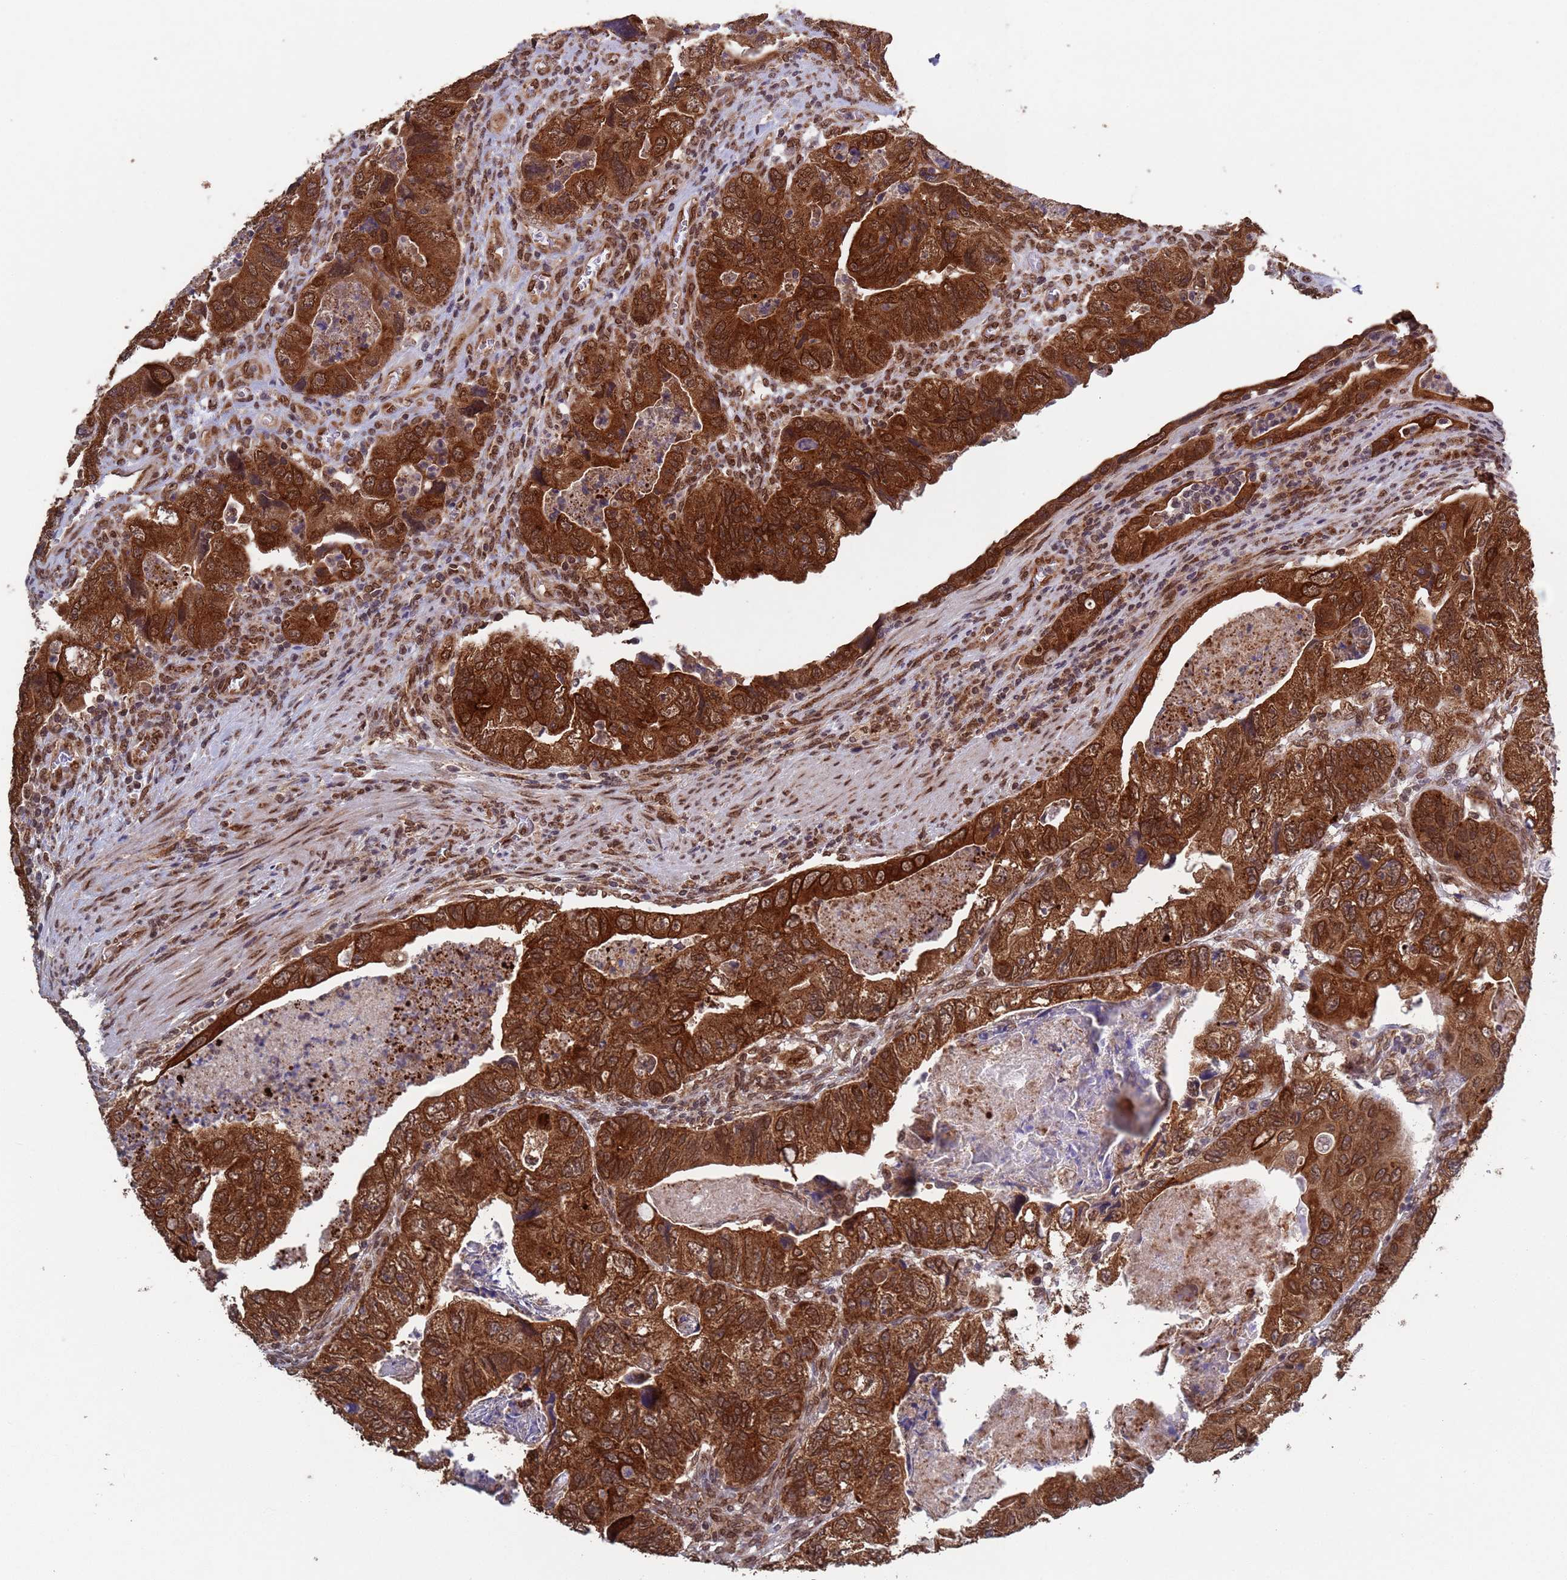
{"staining": {"intensity": "strong", "quantity": ">75%", "location": "cytoplasmic/membranous,nuclear"}, "tissue": "colorectal cancer", "cell_type": "Tumor cells", "image_type": "cancer", "snomed": [{"axis": "morphology", "description": "Adenocarcinoma, NOS"}, {"axis": "topography", "description": "Rectum"}], "caption": "IHC image of adenocarcinoma (colorectal) stained for a protein (brown), which displays high levels of strong cytoplasmic/membranous and nuclear expression in approximately >75% of tumor cells.", "gene": "FUBP3", "patient": {"sex": "male", "age": 63}}